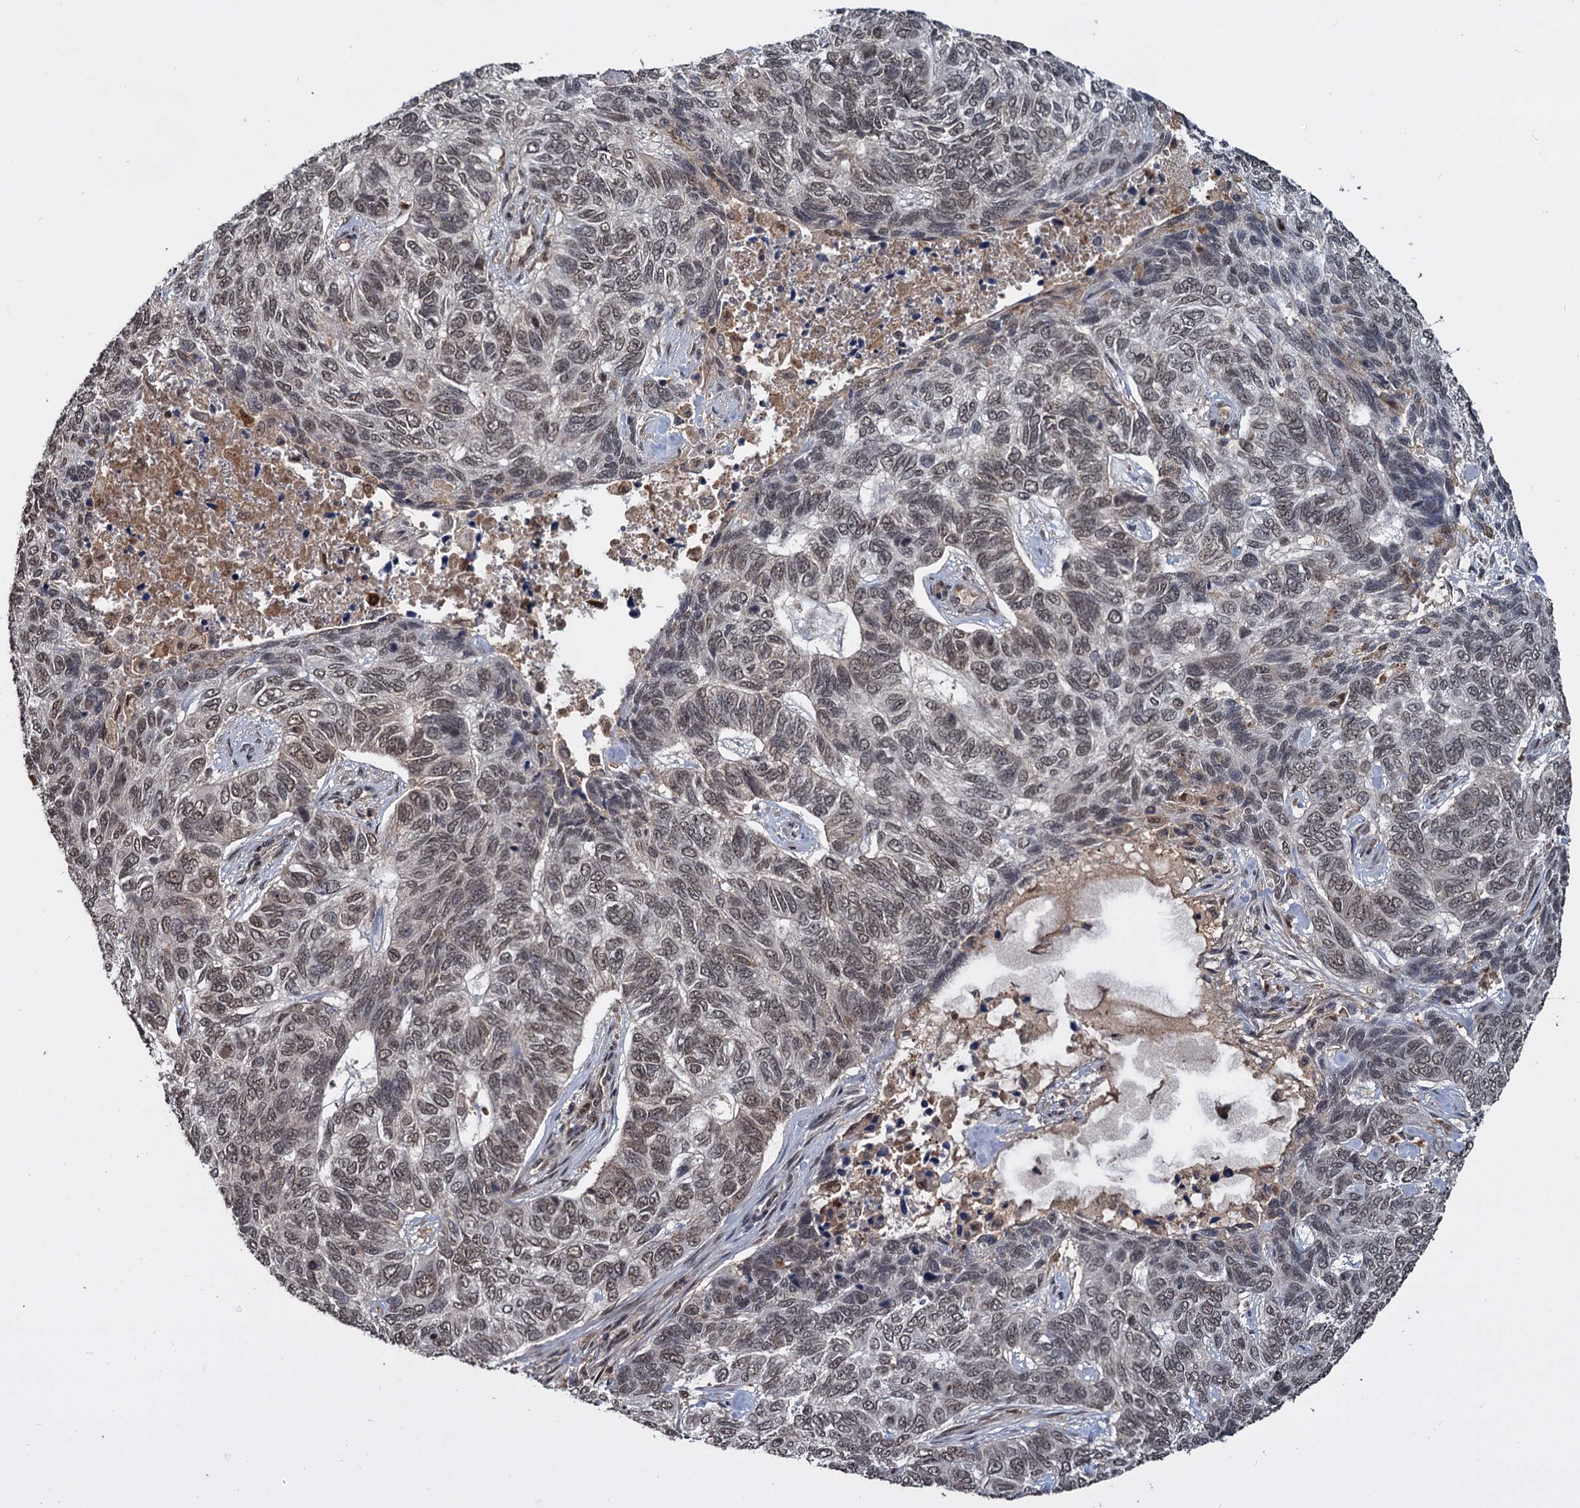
{"staining": {"intensity": "weak", "quantity": "25%-75%", "location": "nuclear"}, "tissue": "skin cancer", "cell_type": "Tumor cells", "image_type": "cancer", "snomed": [{"axis": "morphology", "description": "Basal cell carcinoma"}, {"axis": "topography", "description": "Skin"}], "caption": "Human skin cancer (basal cell carcinoma) stained for a protein (brown) exhibits weak nuclear positive positivity in approximately 25%-75% of tumor cells.", "gene": "FAM216B", "patient": {"sex": "female", "age": 65}}